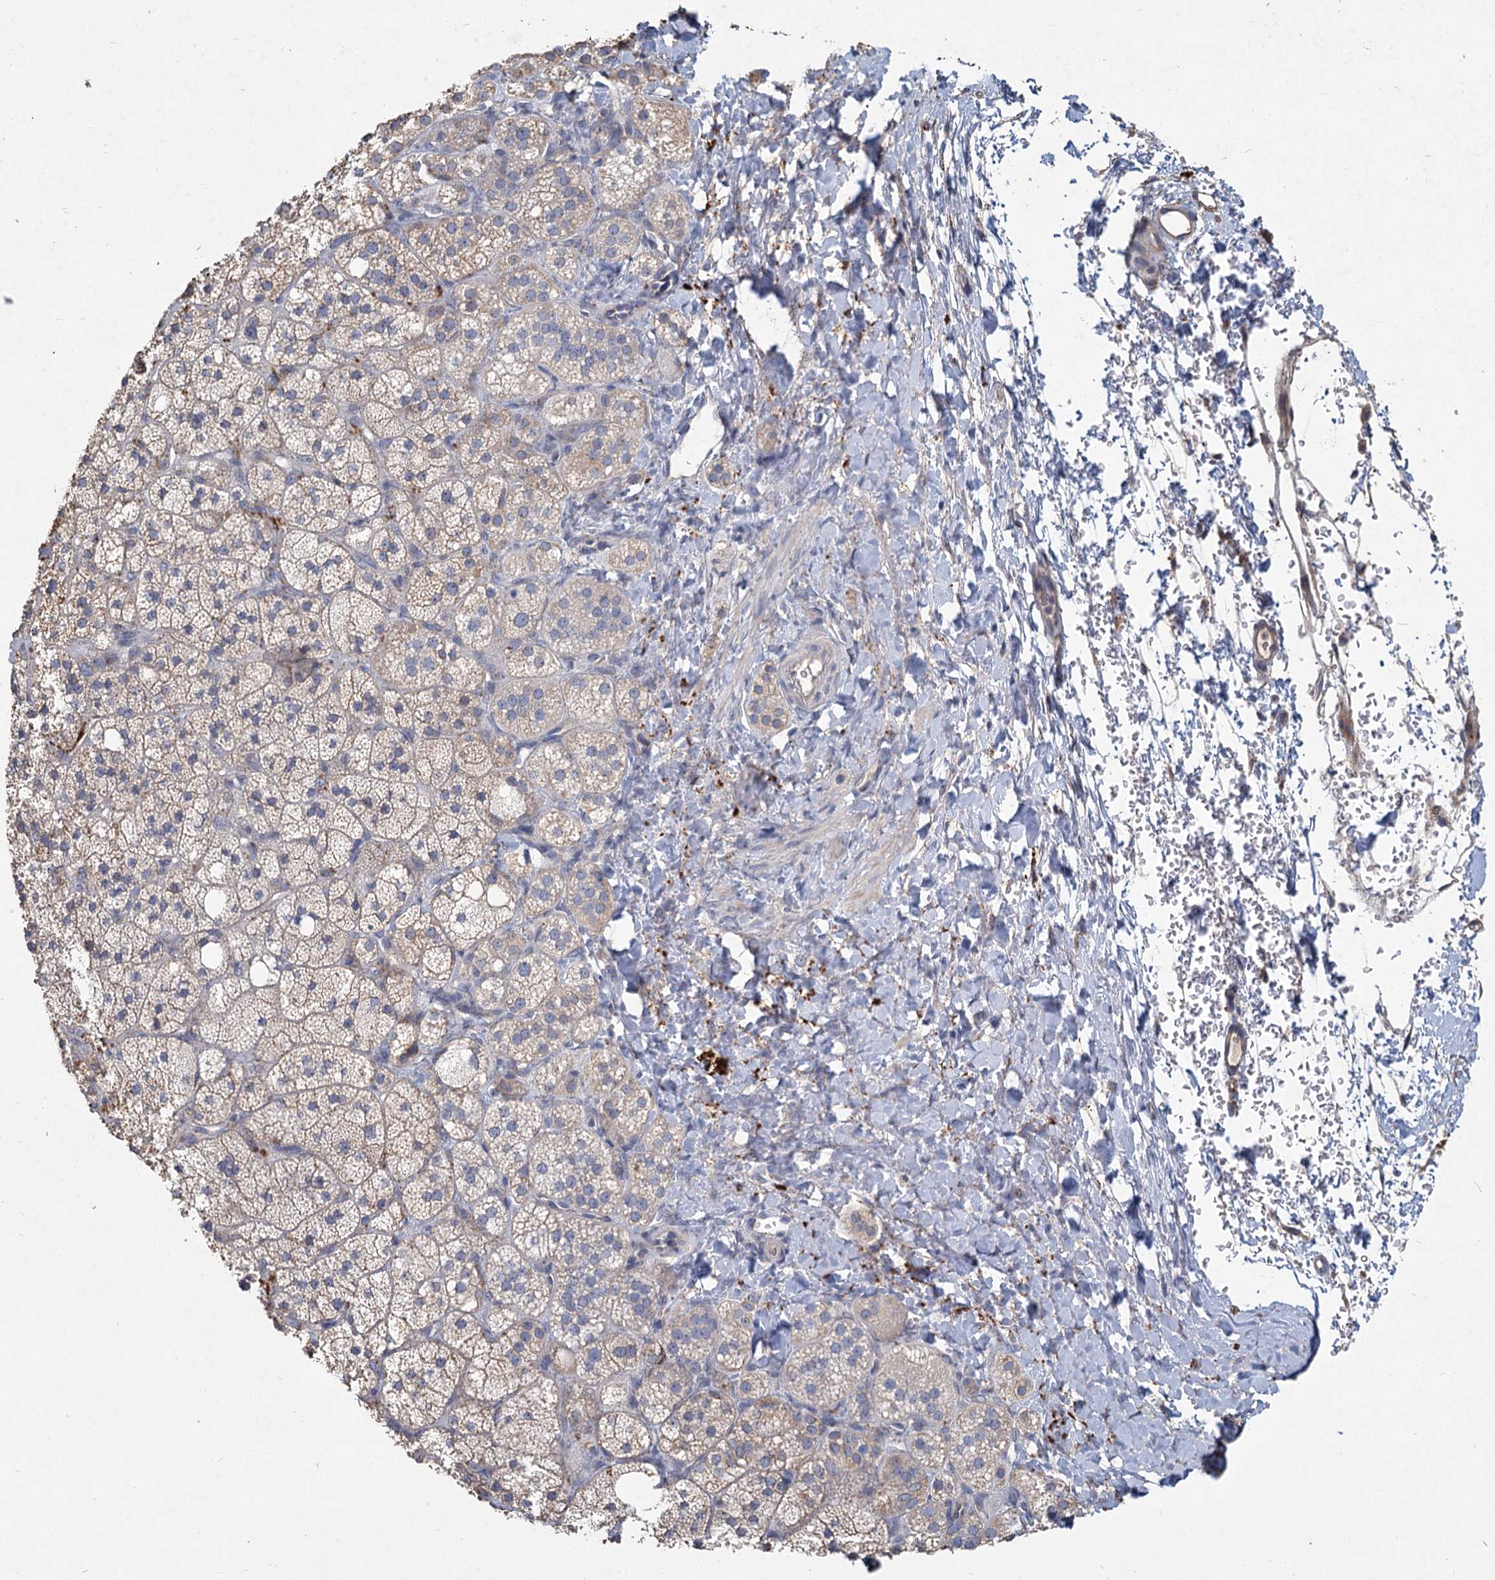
{"staining": {"intensity": "weak", "quantity": "<25%", "location": "cytoplasmic/membranous"}, "tissue": "adrenal gland", "cell_type": "Glandular cells", "image_type": "normal", "snomed": [{"axis": "morphology", "description": "Normal tissue, NOS"}, {"axis": "topography", "description": "Adrenal gland"}], "caption": "Immunohistochemistry micrograph of benign human adrenal gland stained for a protein (brown), which exhibits no expression in glandular cells.", "gene": "HES2", "patient": {"sex": "male", "age": 61}}